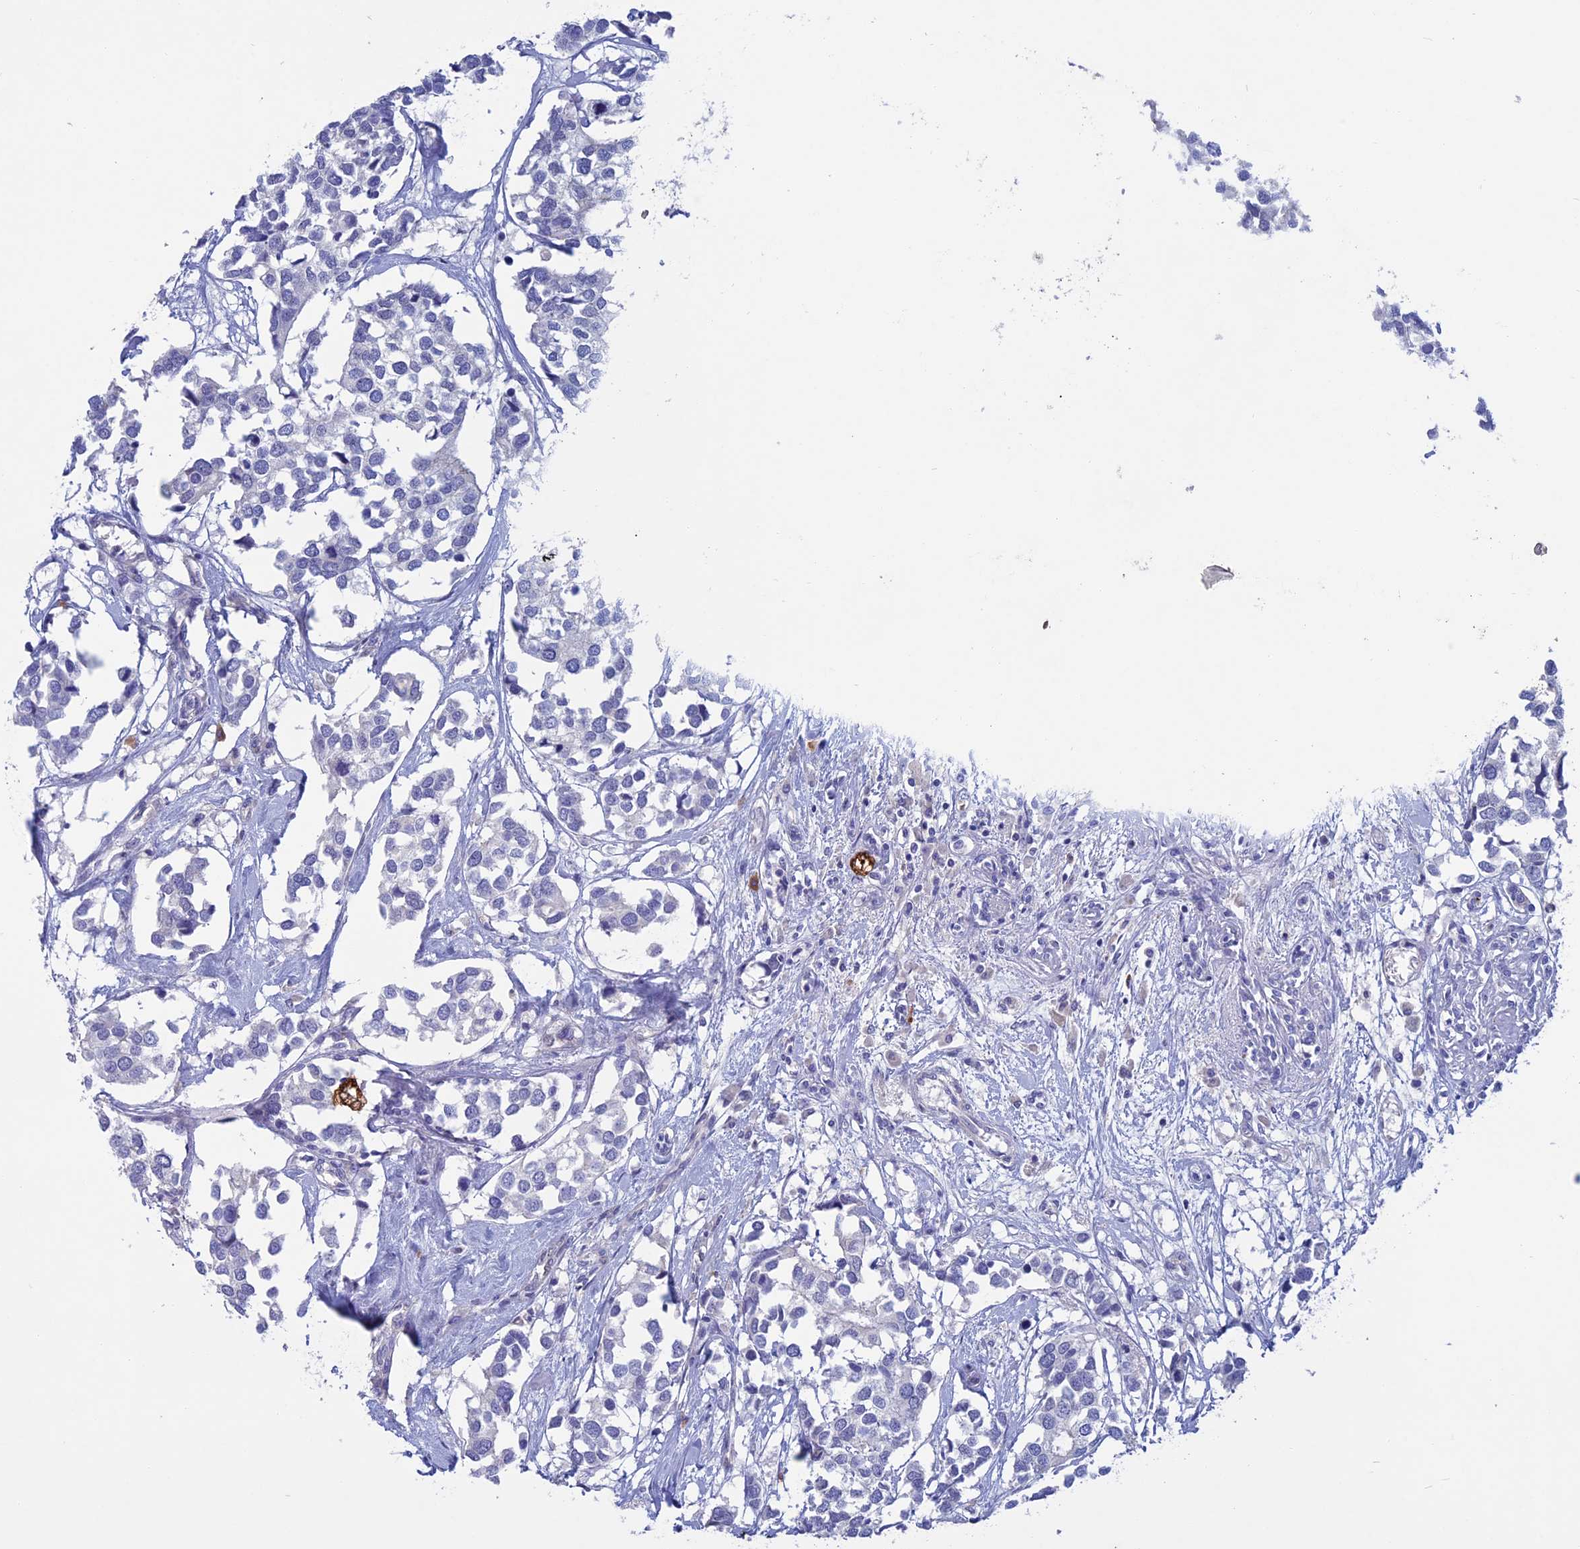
{"staining": {"intensity": "negative", "quantity": "none", "location": "none"}, "tissue": "breast cancer", "cell_type": "Tumor cells", "image_type": "cancer", "snomed": [{"axis": "morphology", "description": "Duct carcinoma"}, {"axis": "topography", "description": "Breast"}], "caption": "Immunohistochemistry of human breast intraductal carcinoma displays no expression in tumor cells.", "gene": "SLC2A6", "patient": {"sex": "female", "age": 83}}